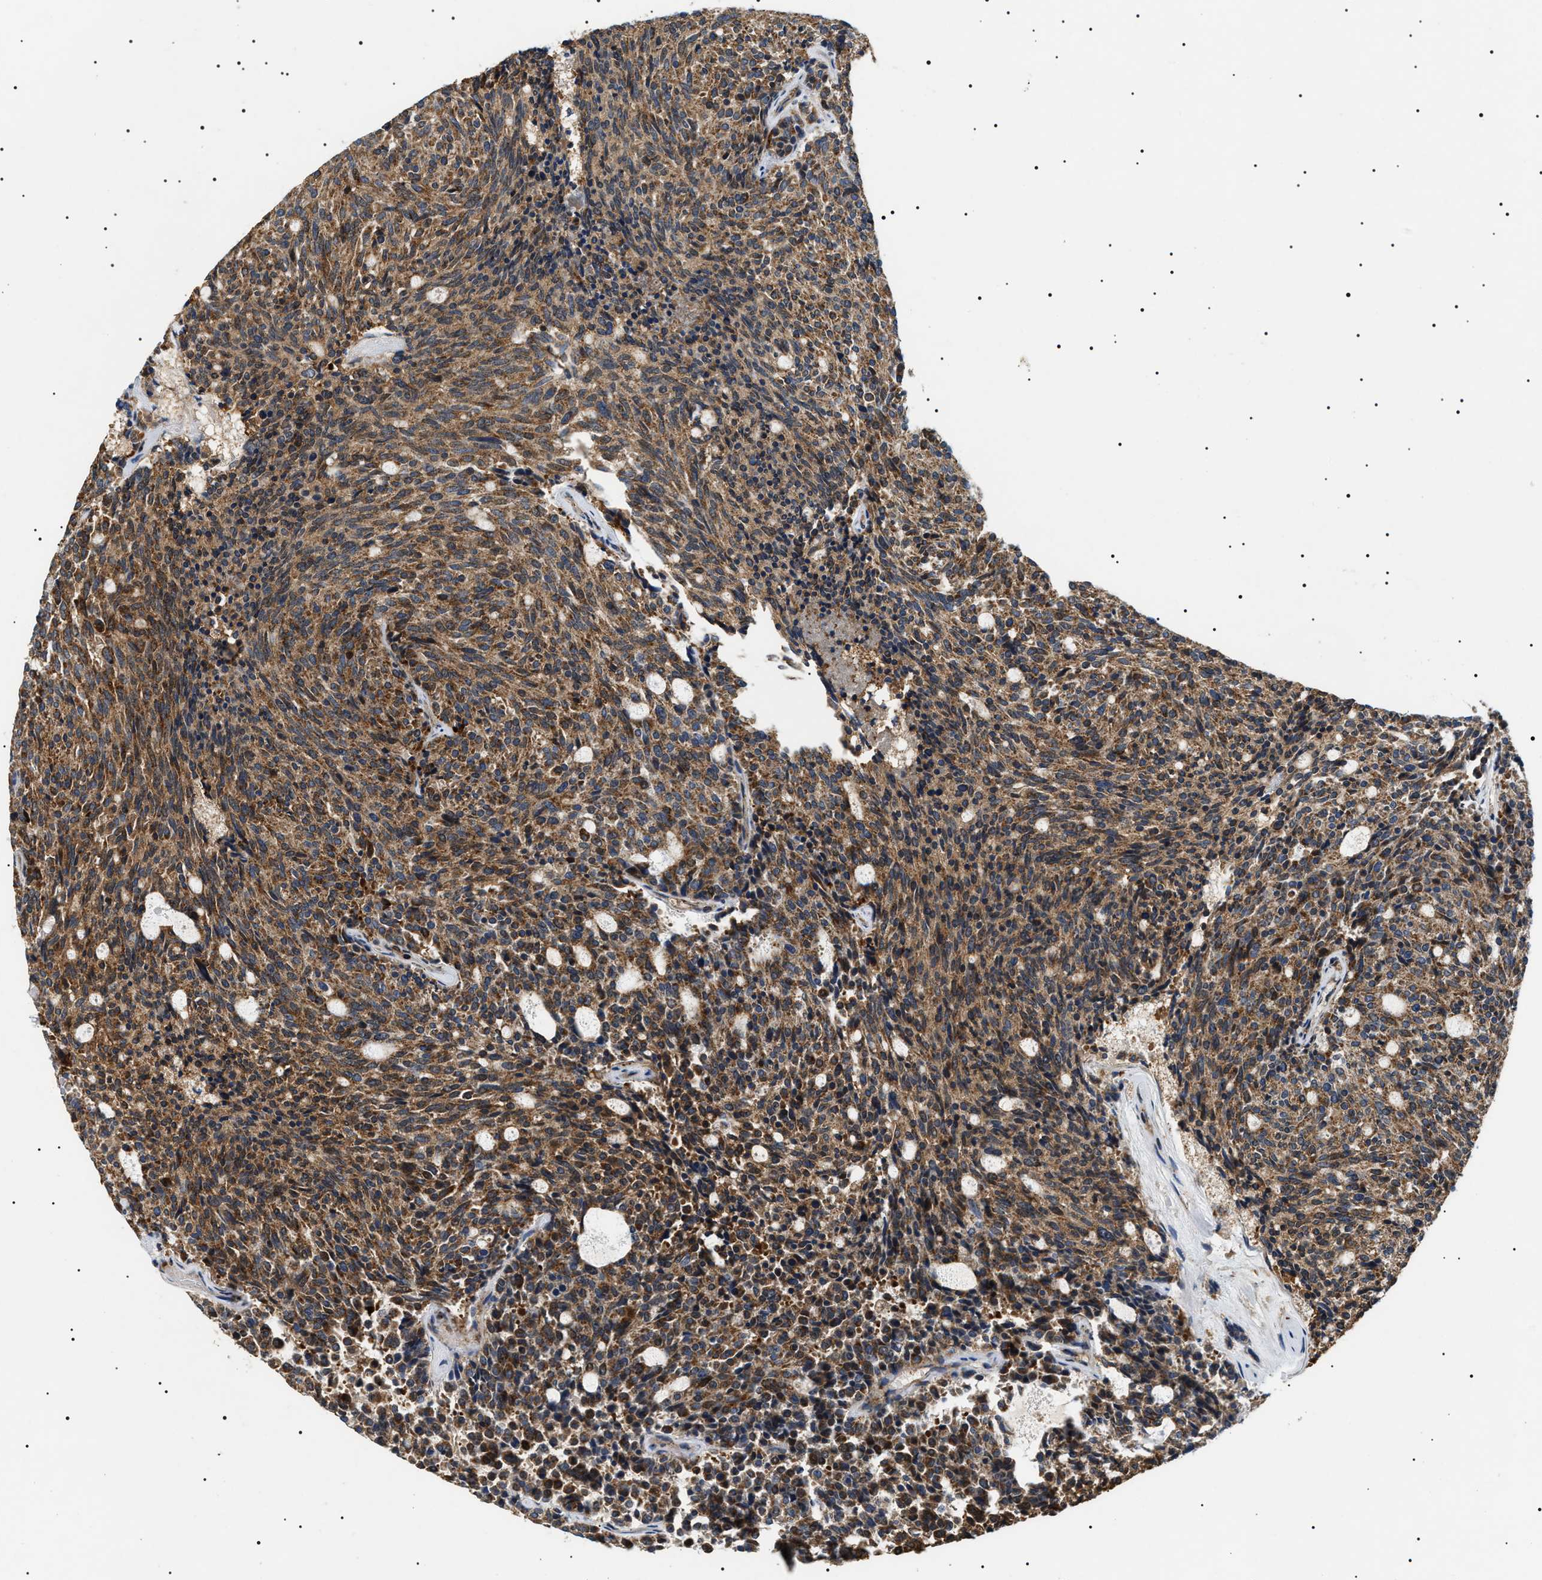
{"staining": {"intensity": "strong", "quantity": ">75%", "location": "cytoplasmic/membranous"}, "tissue": "carcinoid", "cell_type": "Tumor cells", "image_type": "cancer", "snomed": [{"axis": "morphology", "description": "Carcinoid, malignant, NOS"}, {"axis": "topography", "description": "Pancreas"}], "caption": "DAB immunohistochemical staining of carcinoid (malignant) demonstrates strong cytoplasmic/membranous protein positivity in approximately >75% of tumor cells. The staining was performed using DAB, with brown indicating positive protein expression. Nuclei are stained blue with hematoxylin.", "gene": "OXSM", "patient": {"sex": "female", "age": 54}}